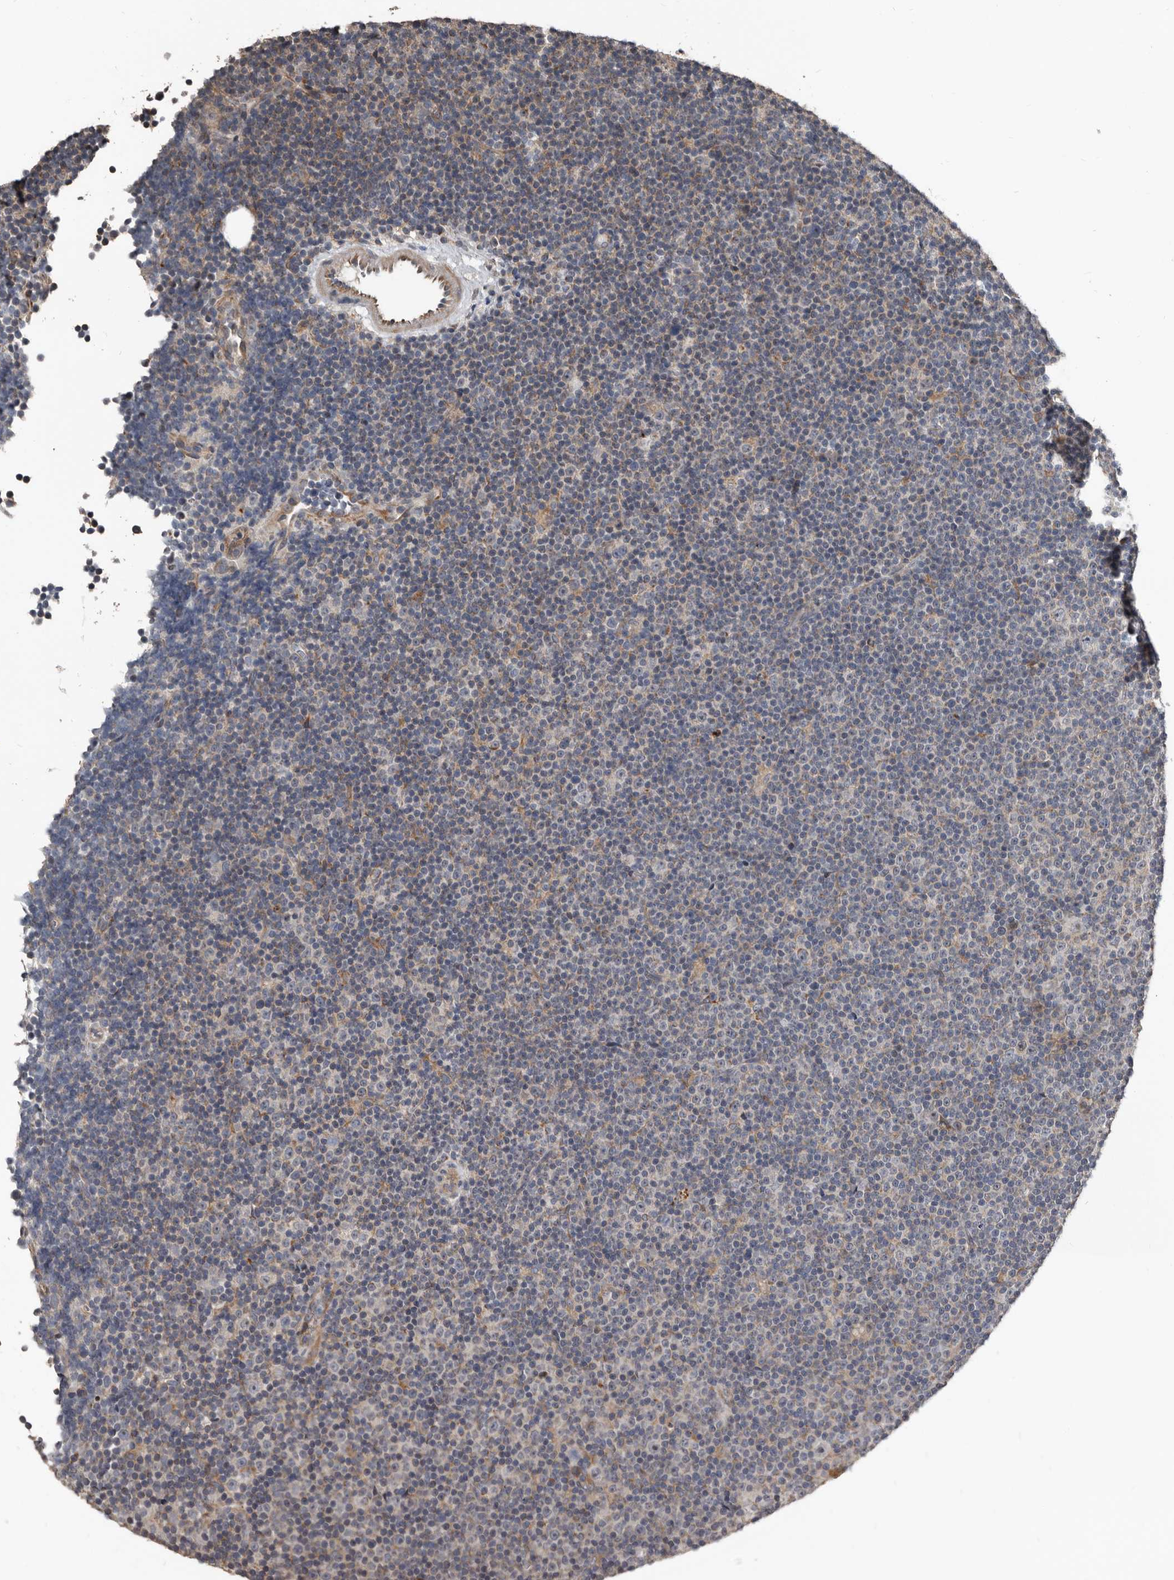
{"staining": {"intensity": "weak", "quantity": "<25%", "location": "cytoplasmic/membranous"}, "tissue": "lymphoma", "cell_type": "Tumor cells", "image_type": "cancer", "snomed": [{"axis": "morphology", "description": "Malignant lymphoma, non-Hodgkin's type, Low grade"}, {"axis": "topography", "description": "Lymph node"}], "caption": "High magnification brightfield microscopy of lymphoma stained with DAB (3,3'-diaminobenzidine) (brown) and counterstained with hematoxylin (blue): tumor cells show no significant expression.", "gene": "DHPS", "patient": {"sex": "female", "age": 67}}